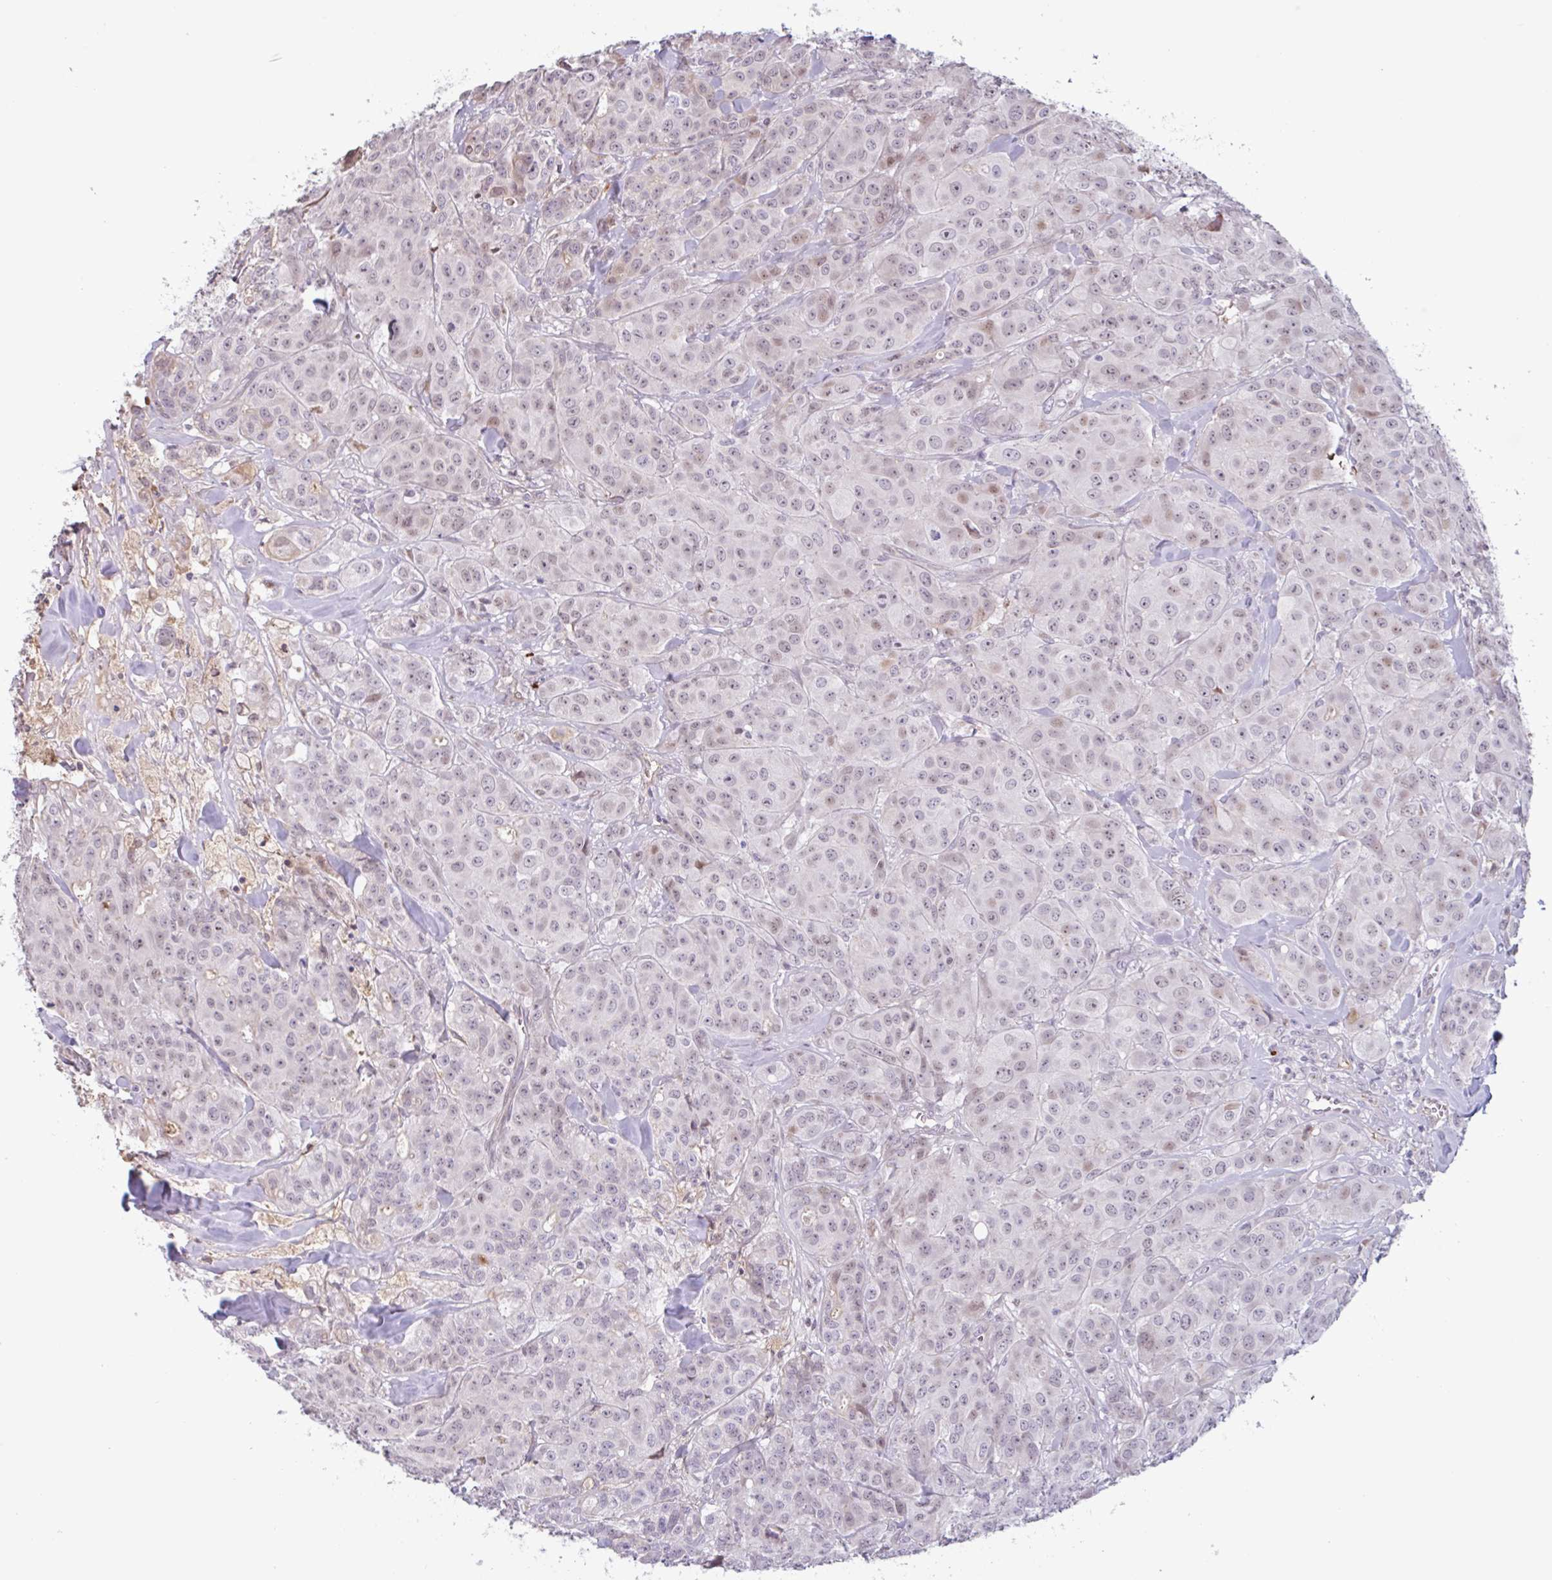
{"staining": {"intensity": "weak", "quantity": ">75%", "location": "nuclear"}, "tissue": "breast cancer", "cell_type": "Tumor cells", "image_type": "cancer", "snomed": [{"axis": "morphology", "description": "Normal tissue, NOS"}, {"axis": "morphology", "description": "Duct carcinoma"}, {"axis": "topography", "description": "Breast"}], "caption": "The immunohistochemical stain labels weak nuclear positivity in tumor cells of breast cancer tissue.", "gene": "TAF1D", "patient": {"sex": "female", "age": 43}}